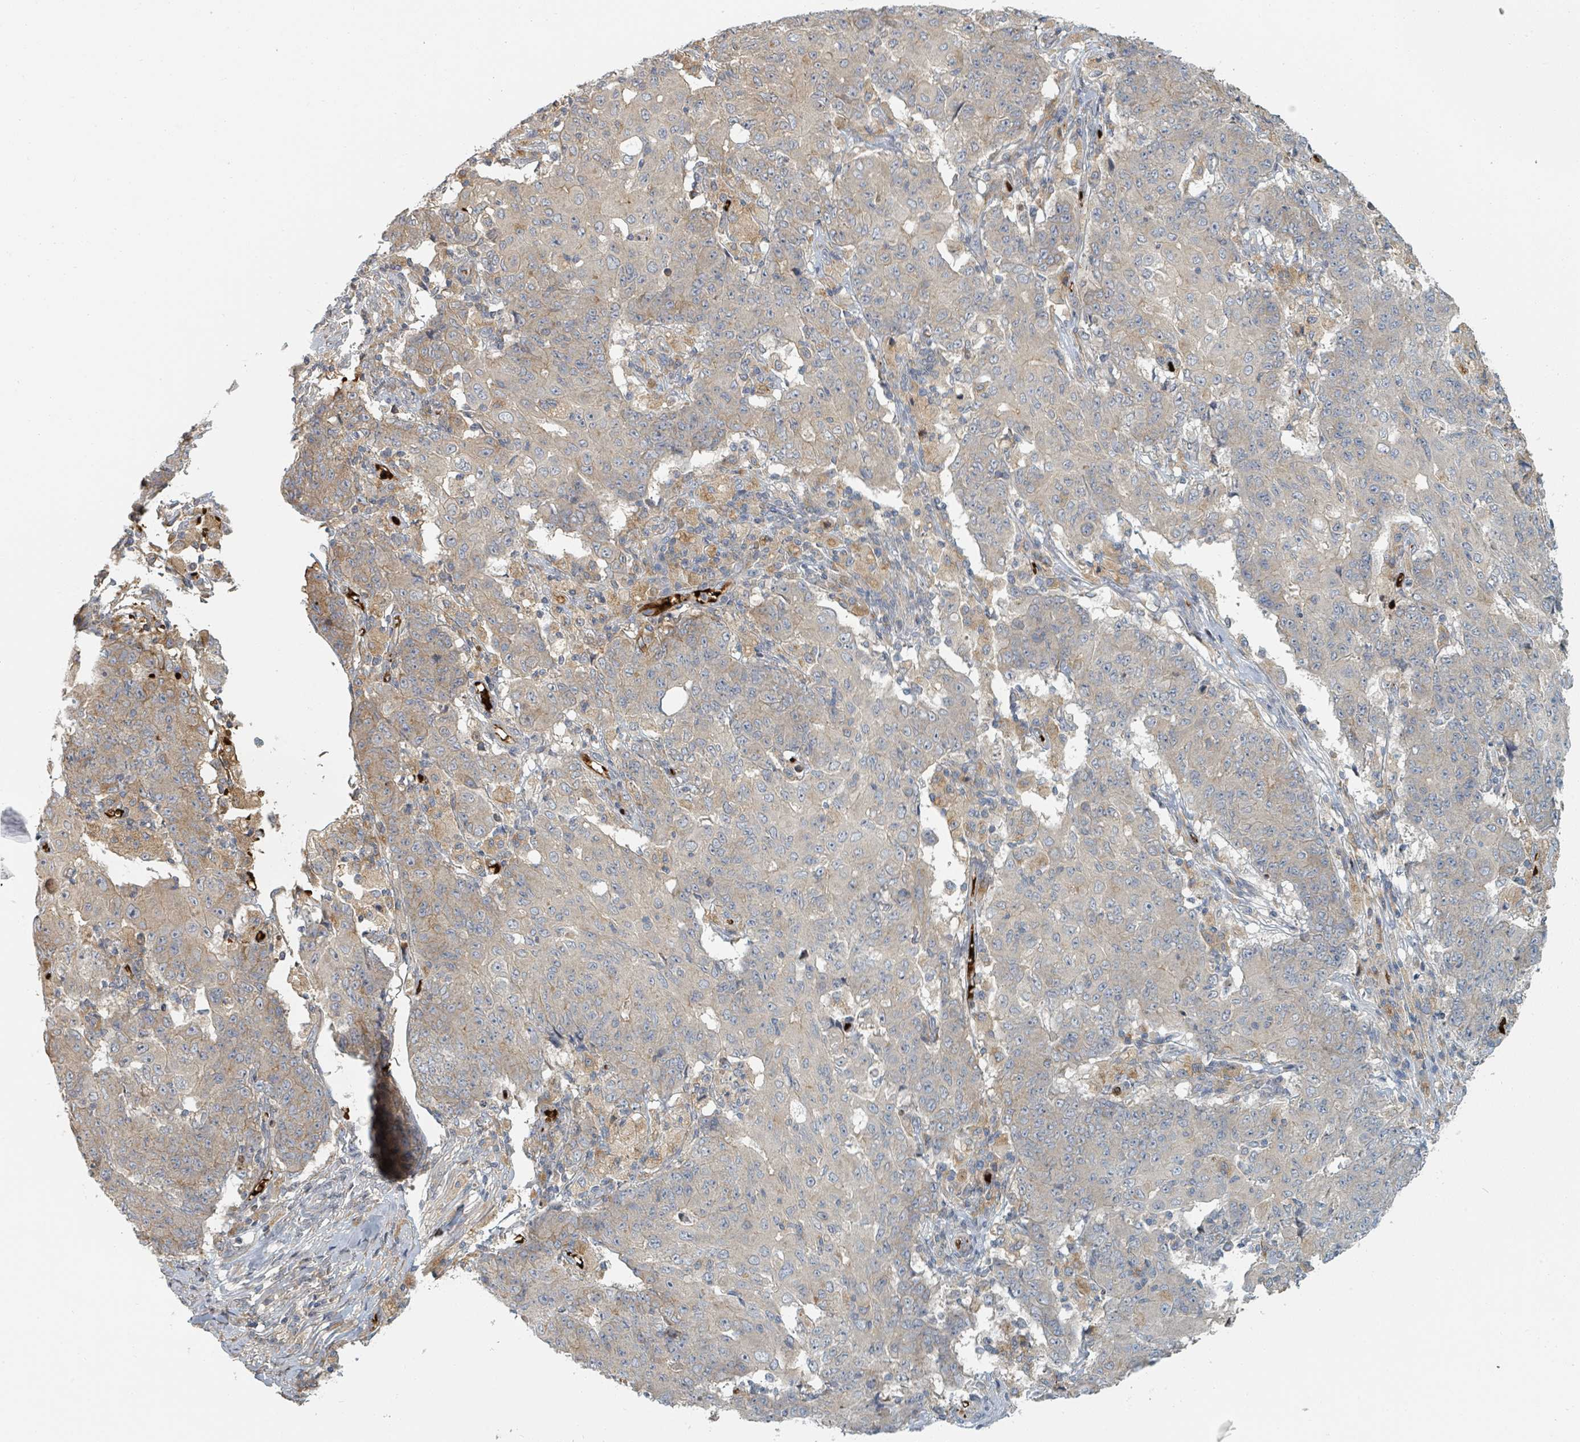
{"staining": {"intensity": "negative", "quantity": "none", "location": "none"}, "tissue": "ovarian cancer", "cell_type": "Tumor cells", "image_type": "cancer", "snomed": [{"axis": "morphology", "description": "Carcinoma, endometroid"}, {"axis": "topography", "description": "Ovary"}], "caption": "Immunohistochemical staining of human ovarian cancer displays no significant positivity in tumor cells.", "gene": "TRPC4AP", "patient": {"sex": "female", "age": 42}}